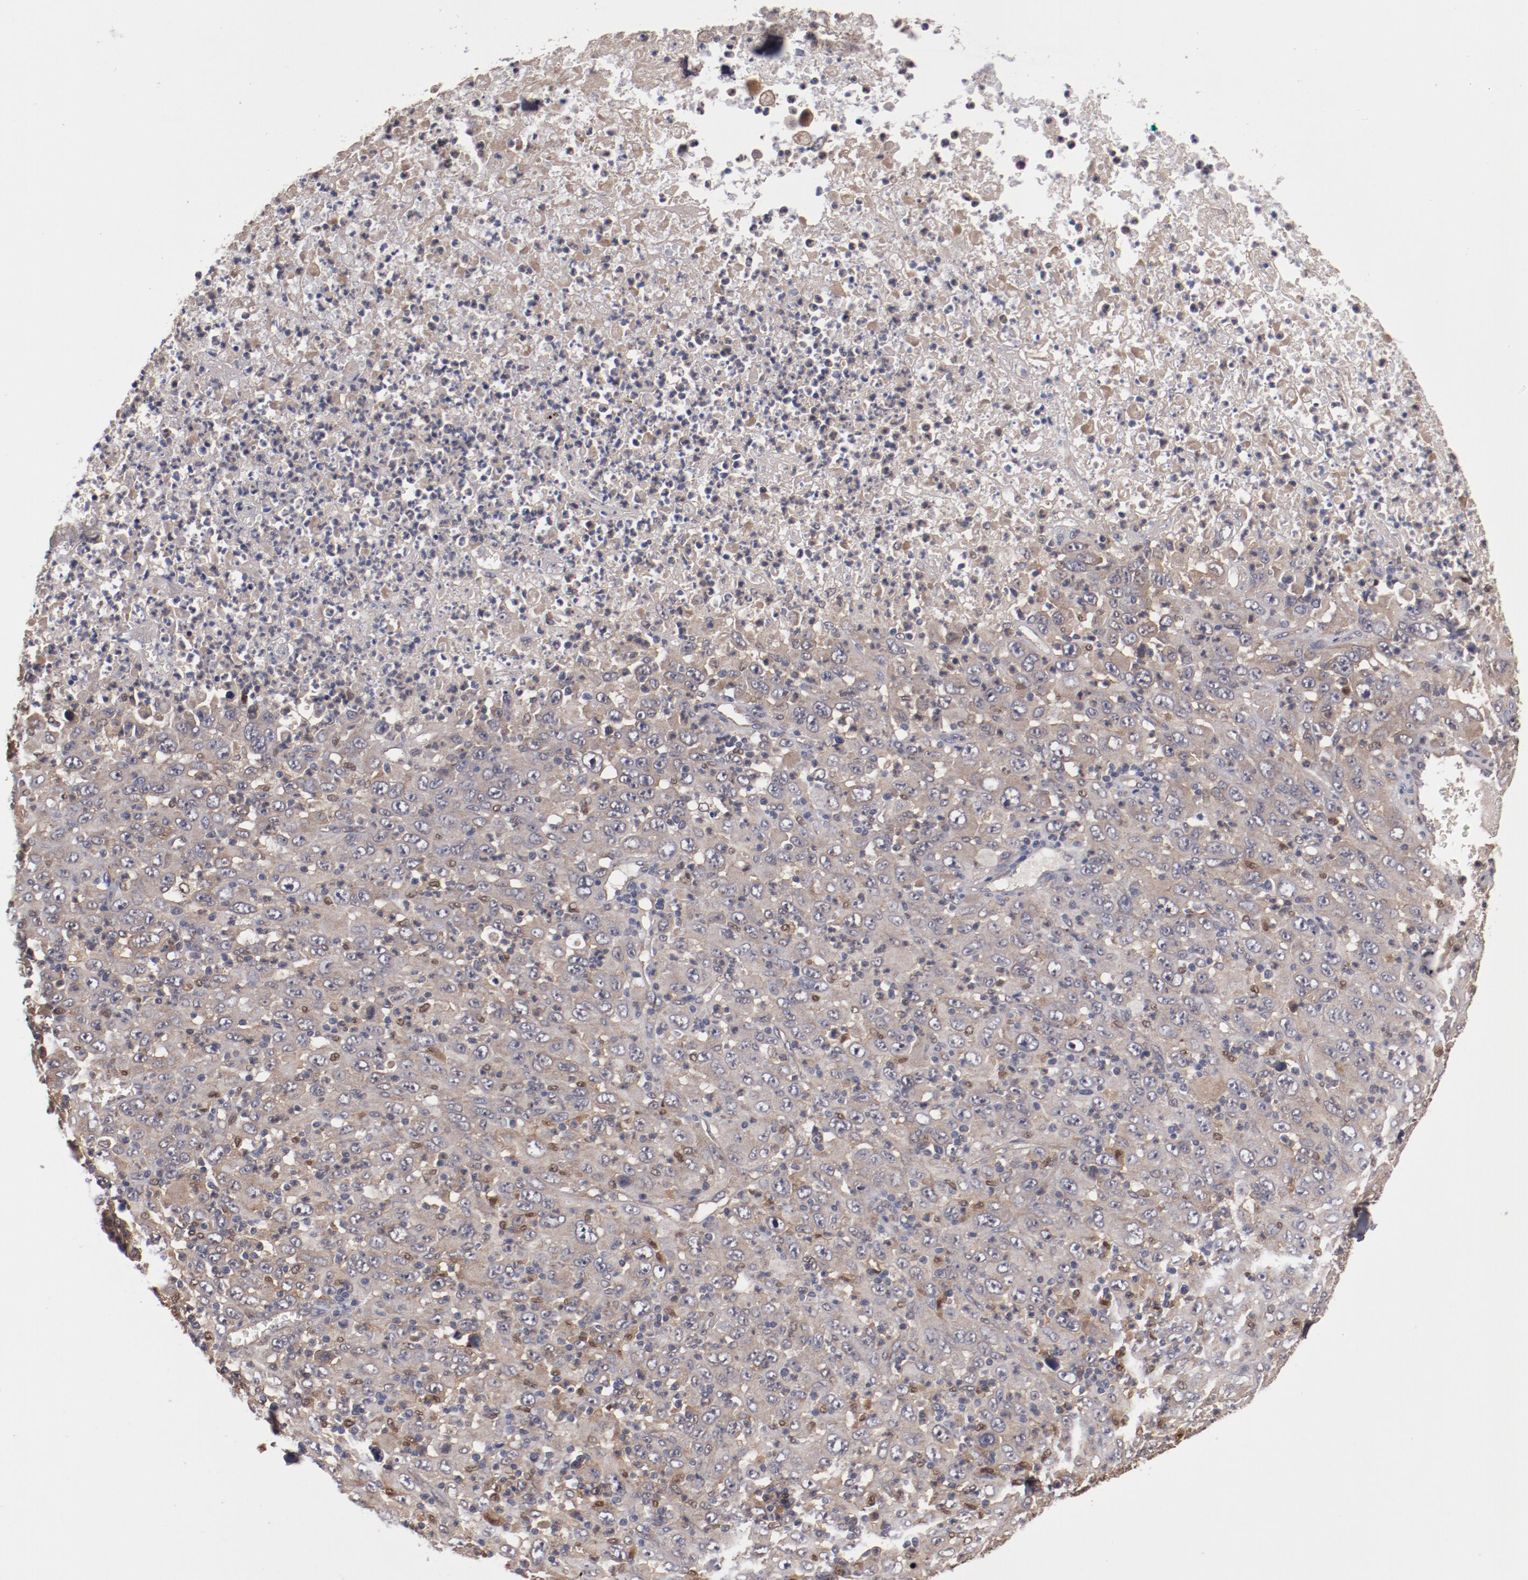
{"staining": {"intensity": "weak", "quantity": "25%-75%", "location": "cytoplasmic/membranous"}, "tissue": "melanoma", "cell_type": "Tumor cells", "image_type": "cancer", "snomed": [{"axis": "morphology", "description": "Malignant melanoma, Metastatic site"}, {"axis": "topography", "description": "Skin"}], "caption": "Tumor cells reveal weak cytoplasmic/membranous positivity in about 25%-75% of cells in melanoma.", "gene": "DNAAF2", "patient": {"sex": "female", "age": 56}}